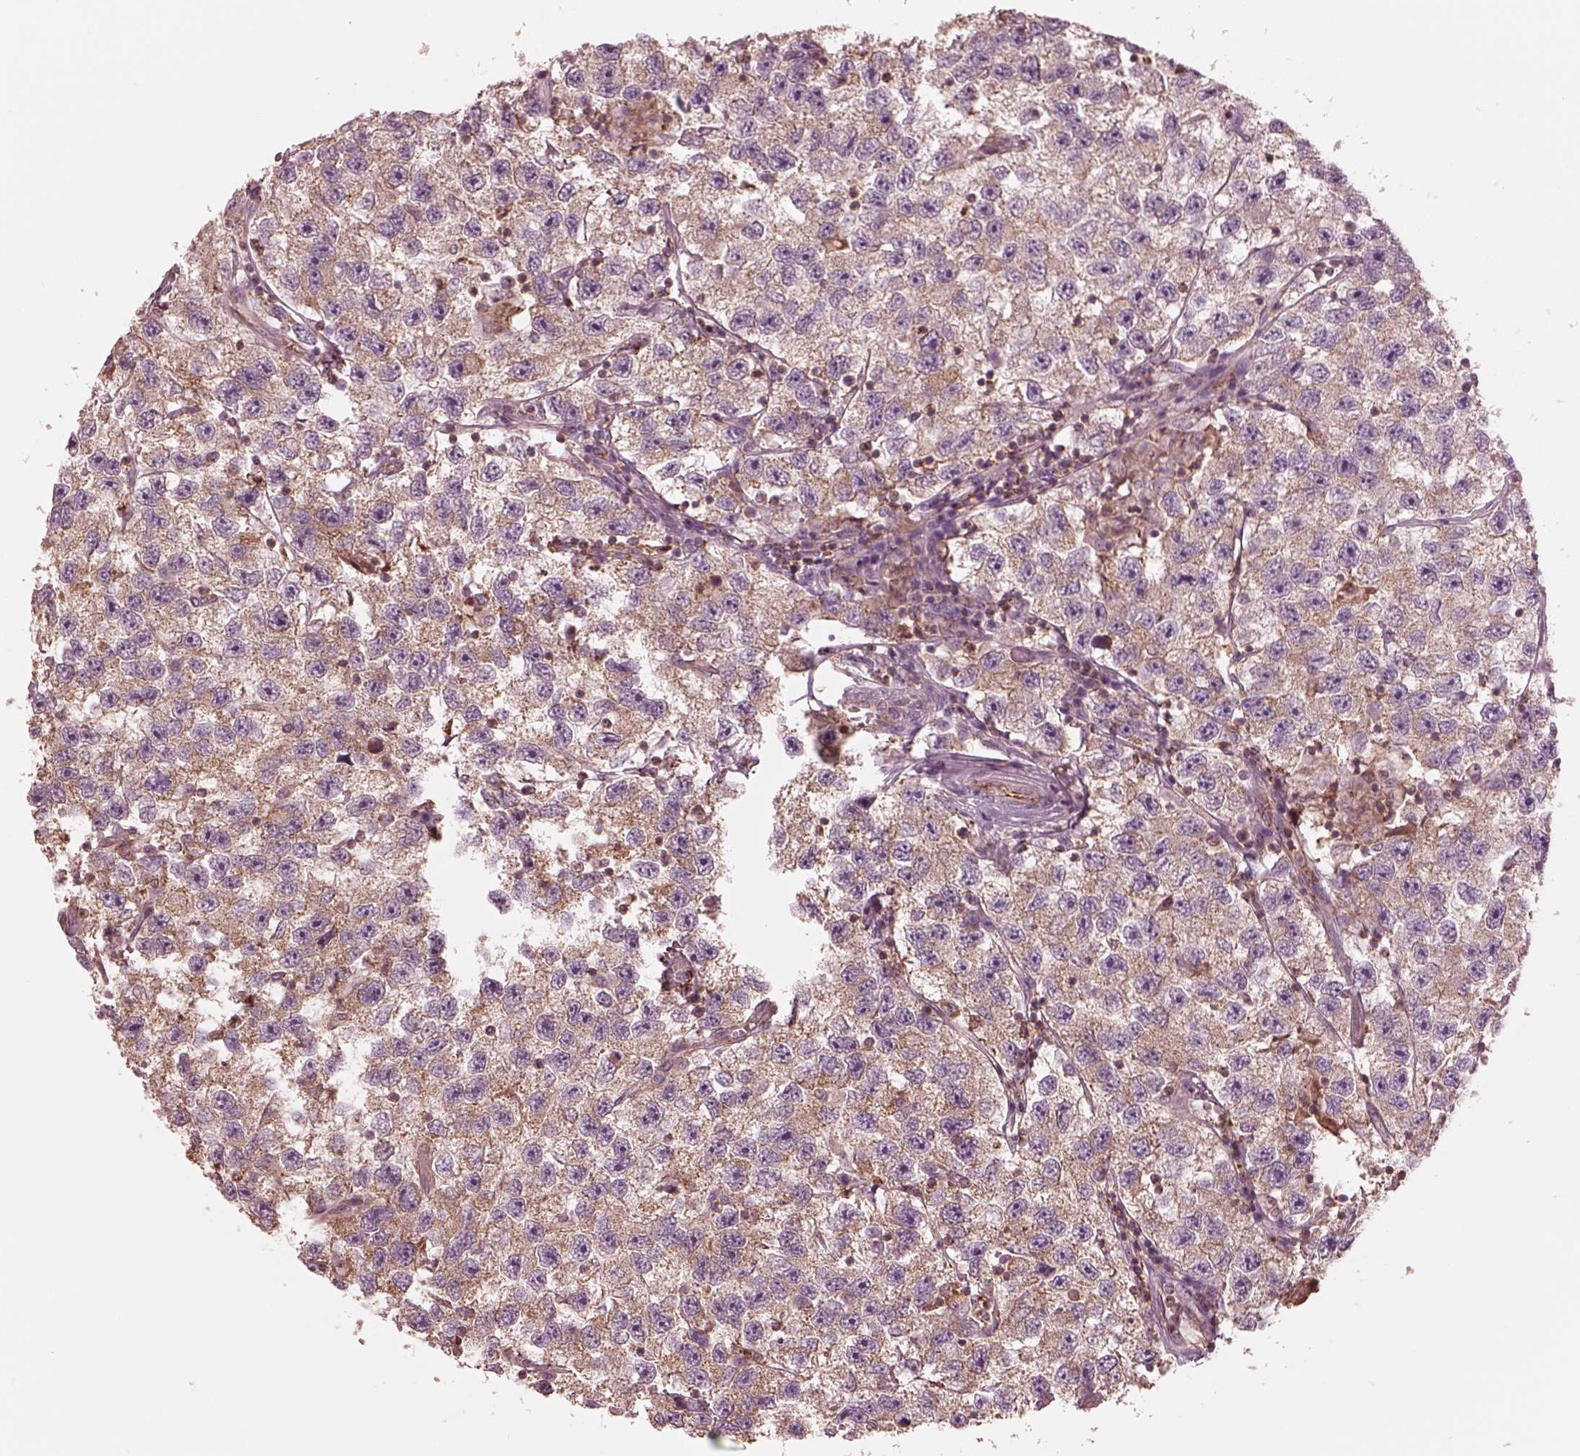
{"staining": {"intensity": "moderate", "quantity": ">75%", "location": "cytoplasmic/membranous"}, "tissue": "testis cancer", "cell_type": "Tumor cells", "image_type": "cancer", "snomed": [{"axis": "morphology", "description": "Seminoma, NOS"}, {"axis": "topography", "description": "Testis"}], "caption": "This is a photomicrograph of immunohistochemistry (IHC) staining of testis cancer, which shows moderate staining in the cytoplasmic/membranous of tumor cells.", "gene": "STK33", "patient": {"sex": "male", "age": 26}}